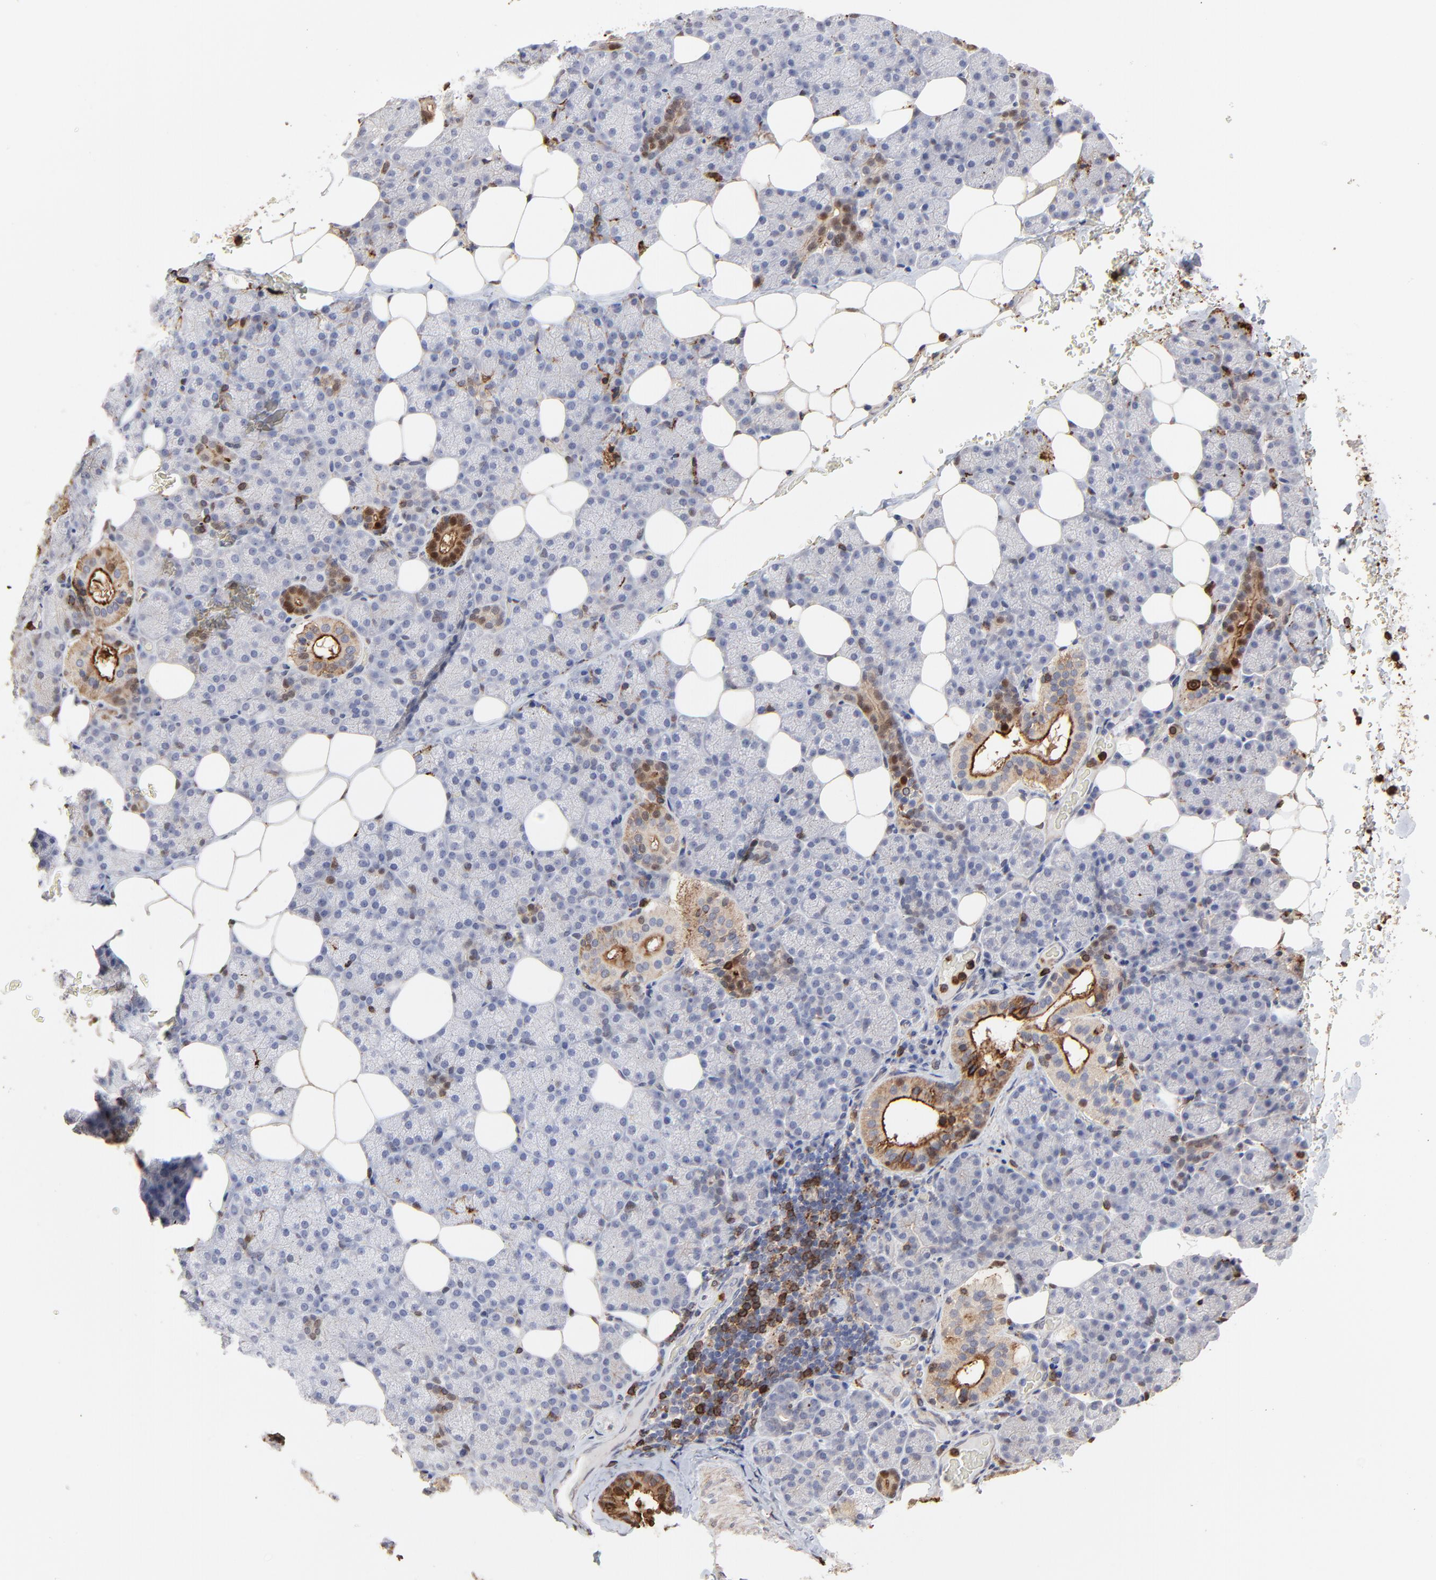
{"staining": {"intensity": "strong", "quantity": "25%-75%", "location": "cytoplasmic/membranous,nuclear"}, "tissue": "salivary gland", "cell_type": "Glandular cells", "image_type": "normal", "snomed": [{"axis": "morphology", "description": "Normal tissue, NOS"}, {"axis": "topography", "description": "Lymph node"}, {"axis": "topography", "description": "Salivary gland"}], "caption": "Immunohistochemical staining of normal salivary gland exhibits 25%-75% levels of strong cytoplasmic/membranous,nuclear protein staining in approximately 25%-75% of glandular cells.", "gene": "SLC6A14", "patient": {"sex": "male", "age": 8}}